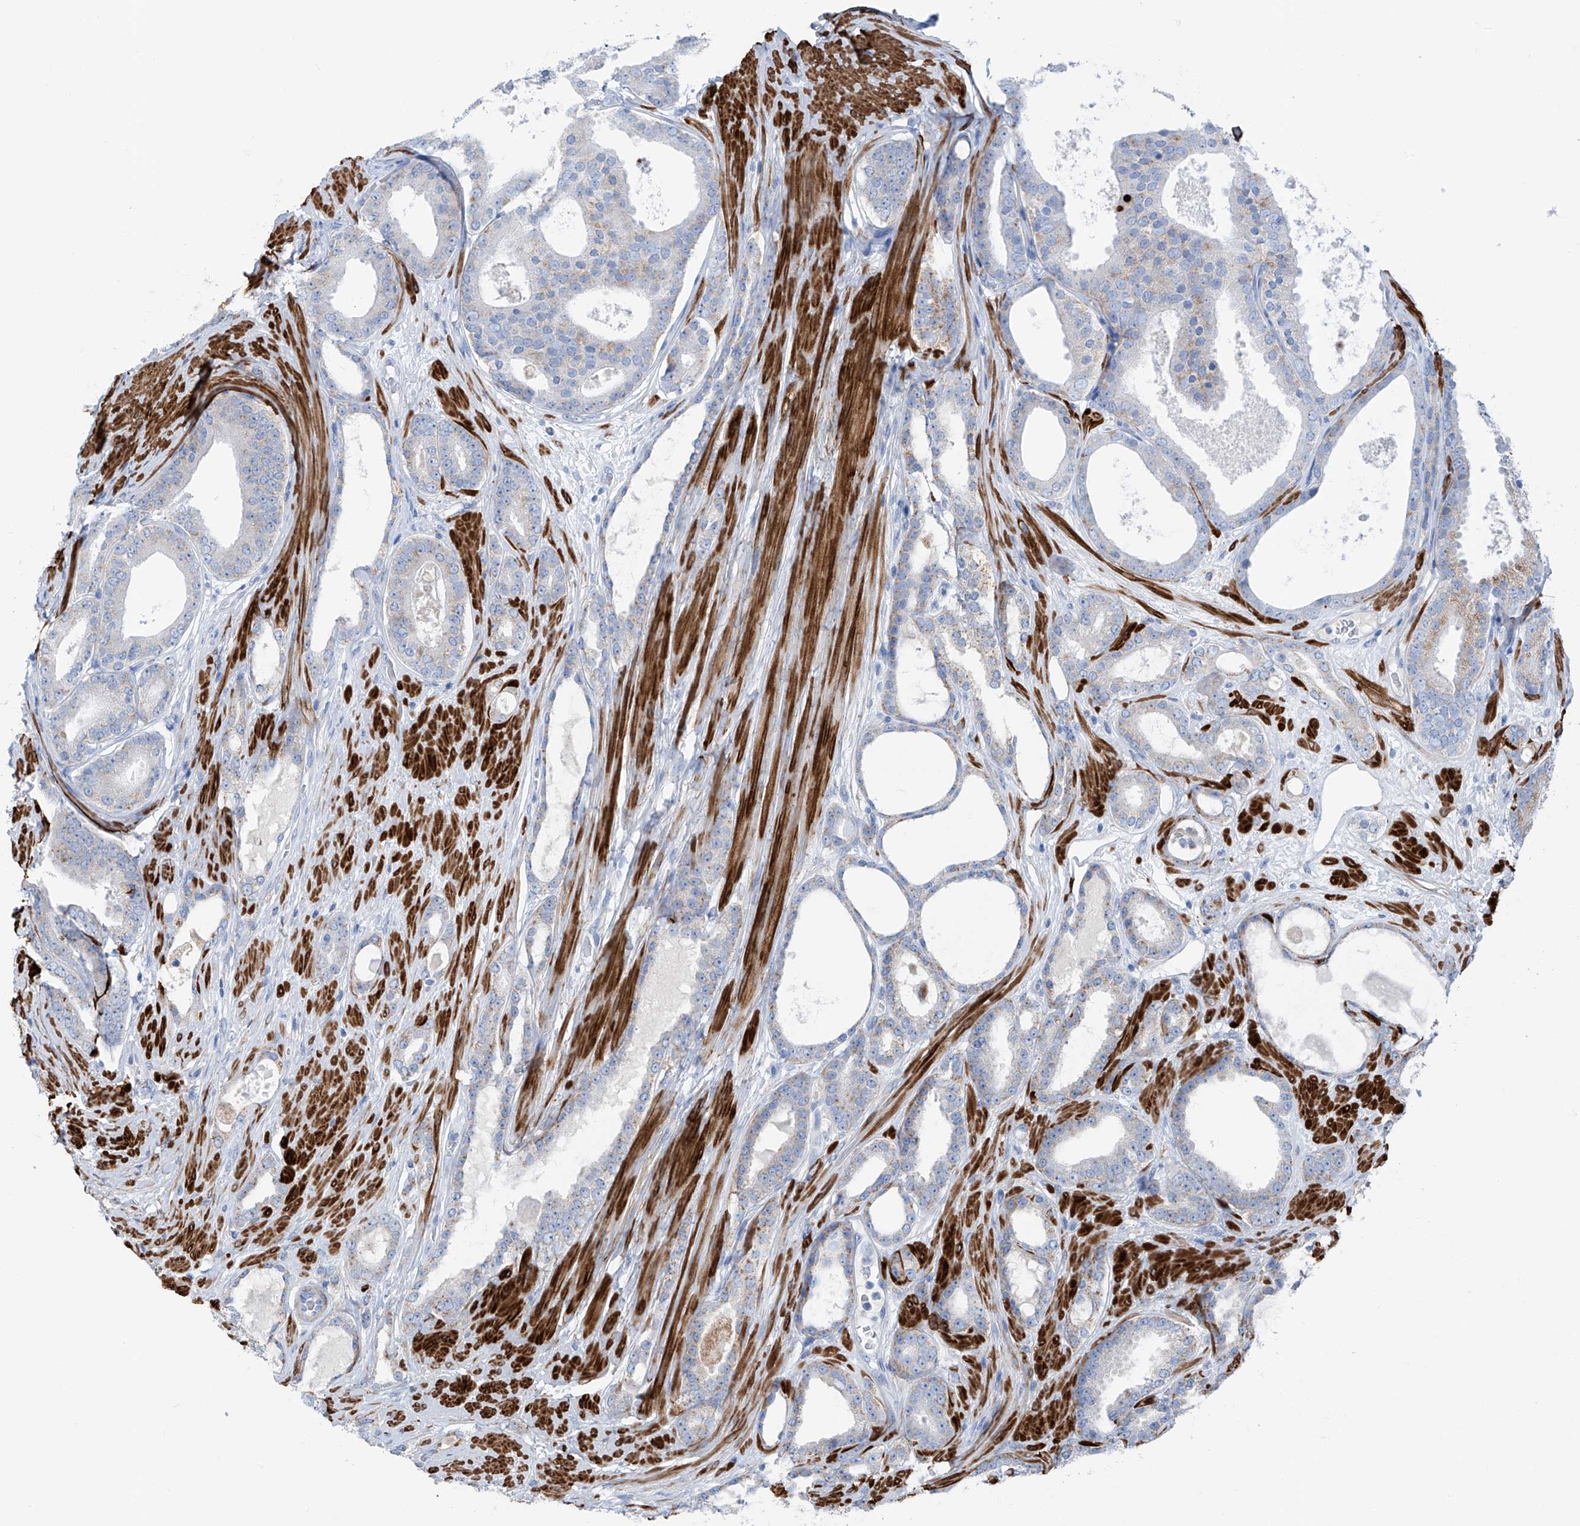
{"staining": {"intensity": "moderate", "quantity": "<25%", "location": "cytoplasmic/membranous"}, "tissue": "prostate cancer", "cell_type": "Tumor cells", "image_type": "cancer", "snomed": [{"axis": "morphology", "description": "Adenocarcinoma, High grade"}, {"axis": "topography", "description": "Prostate"}], "caption": "This micrograph shows immunohistochemistry staining of prostate cancer, with low moderate cytoplasmic/membranous staining in about <25% of tumor cells.", "gene": "GLMP", "patient": {"sex": "male", "age": 60}}